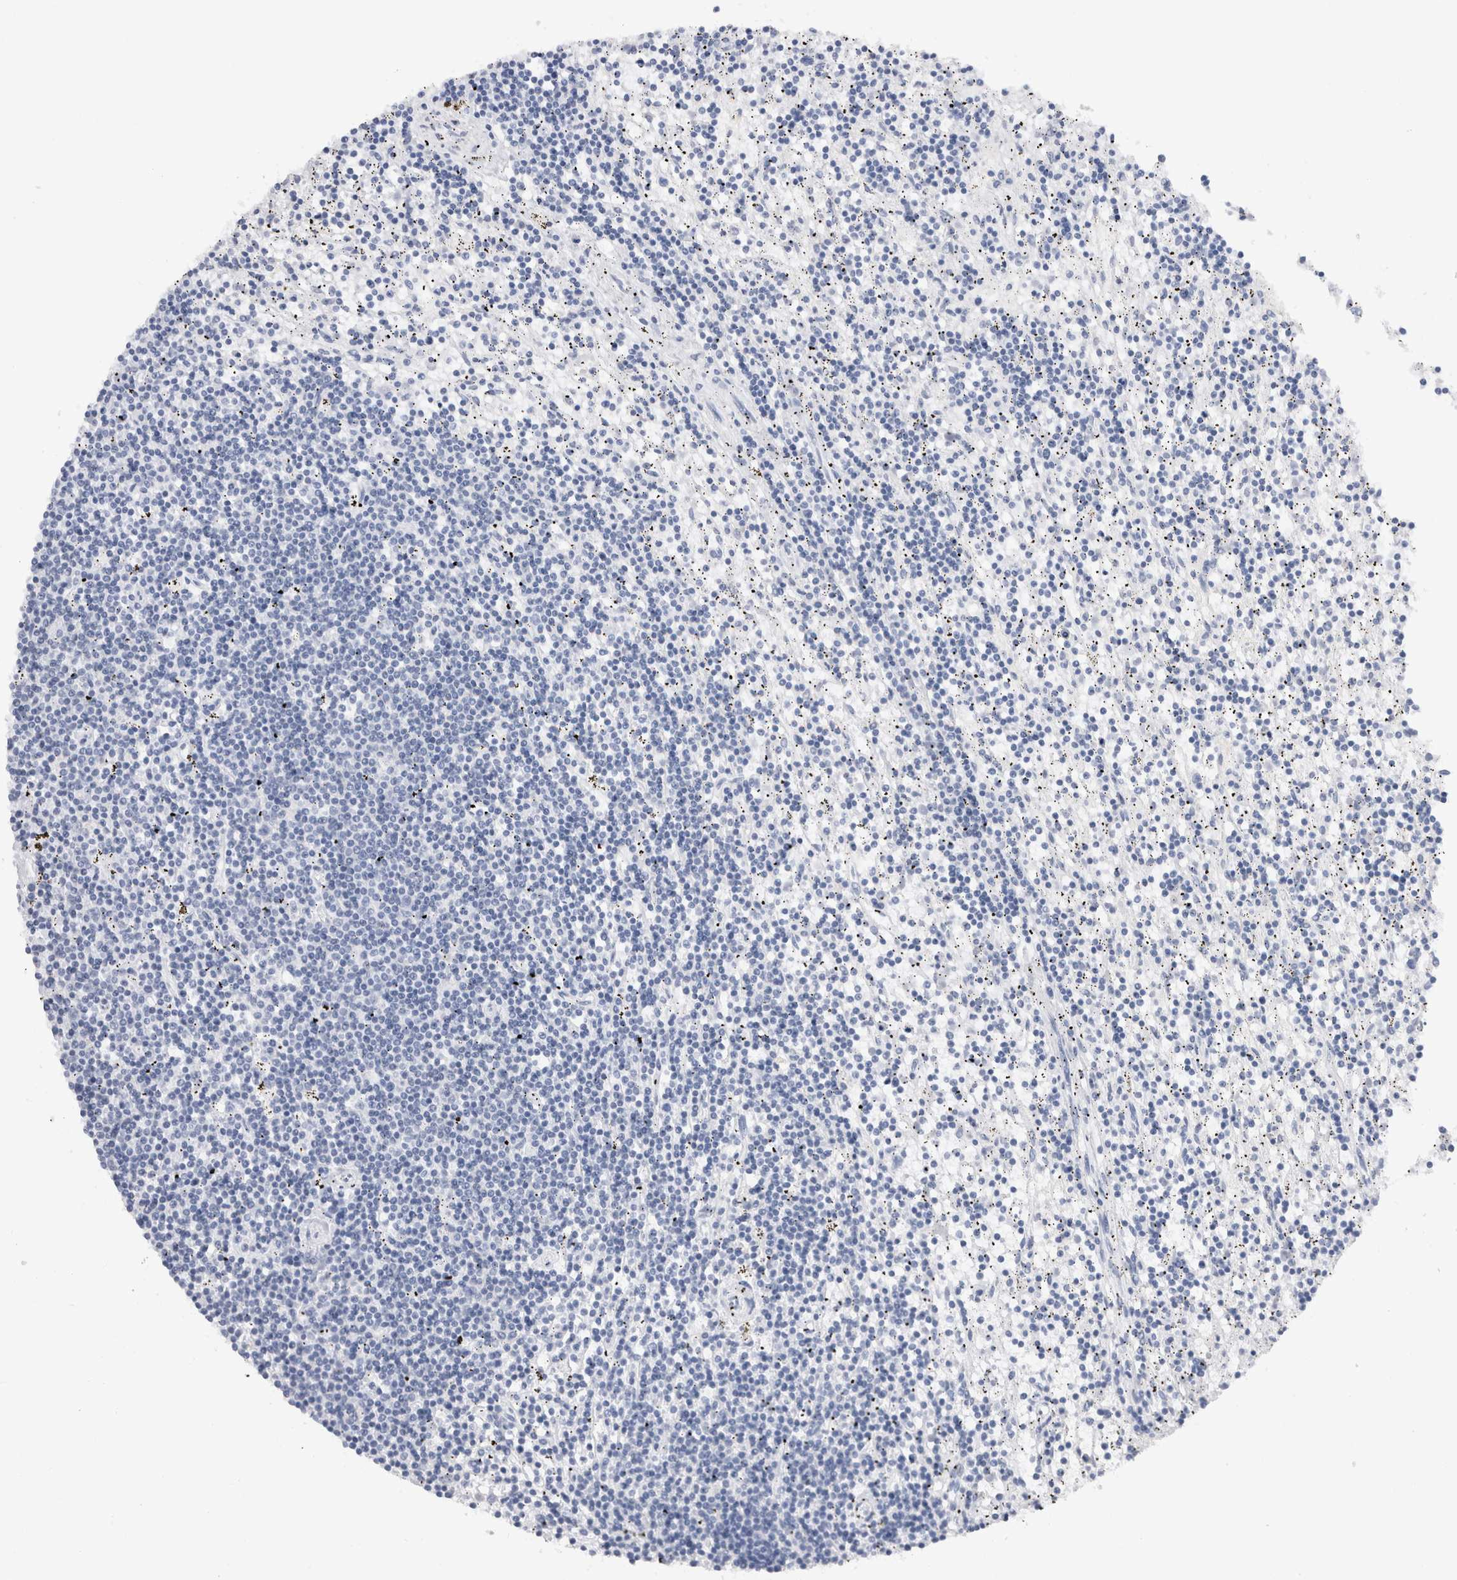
{"staining": {"intensity": "negative", "quantity": "none", "location": "none"}, "tissue": "lymphoma", "cell_type": "Tumor cells", "image_type": "cancer", "snomed": [{"axis": "morphology", "description": "Malignant lymphoma, non-Hodgkin's type, Low grade"}, {"axis": "topography", "description": "Spleen"}], "caption": "This photomicrograph is of low-grade malignant lymphoma, non-Hodgkin's type stained with immunohistochemistry to label a protein in brown with the nuclei are counter-stained blue. There is no staining in tumor cells.", "gene": "C9orf50", "patient": {"sex": "male", "age": 76}}